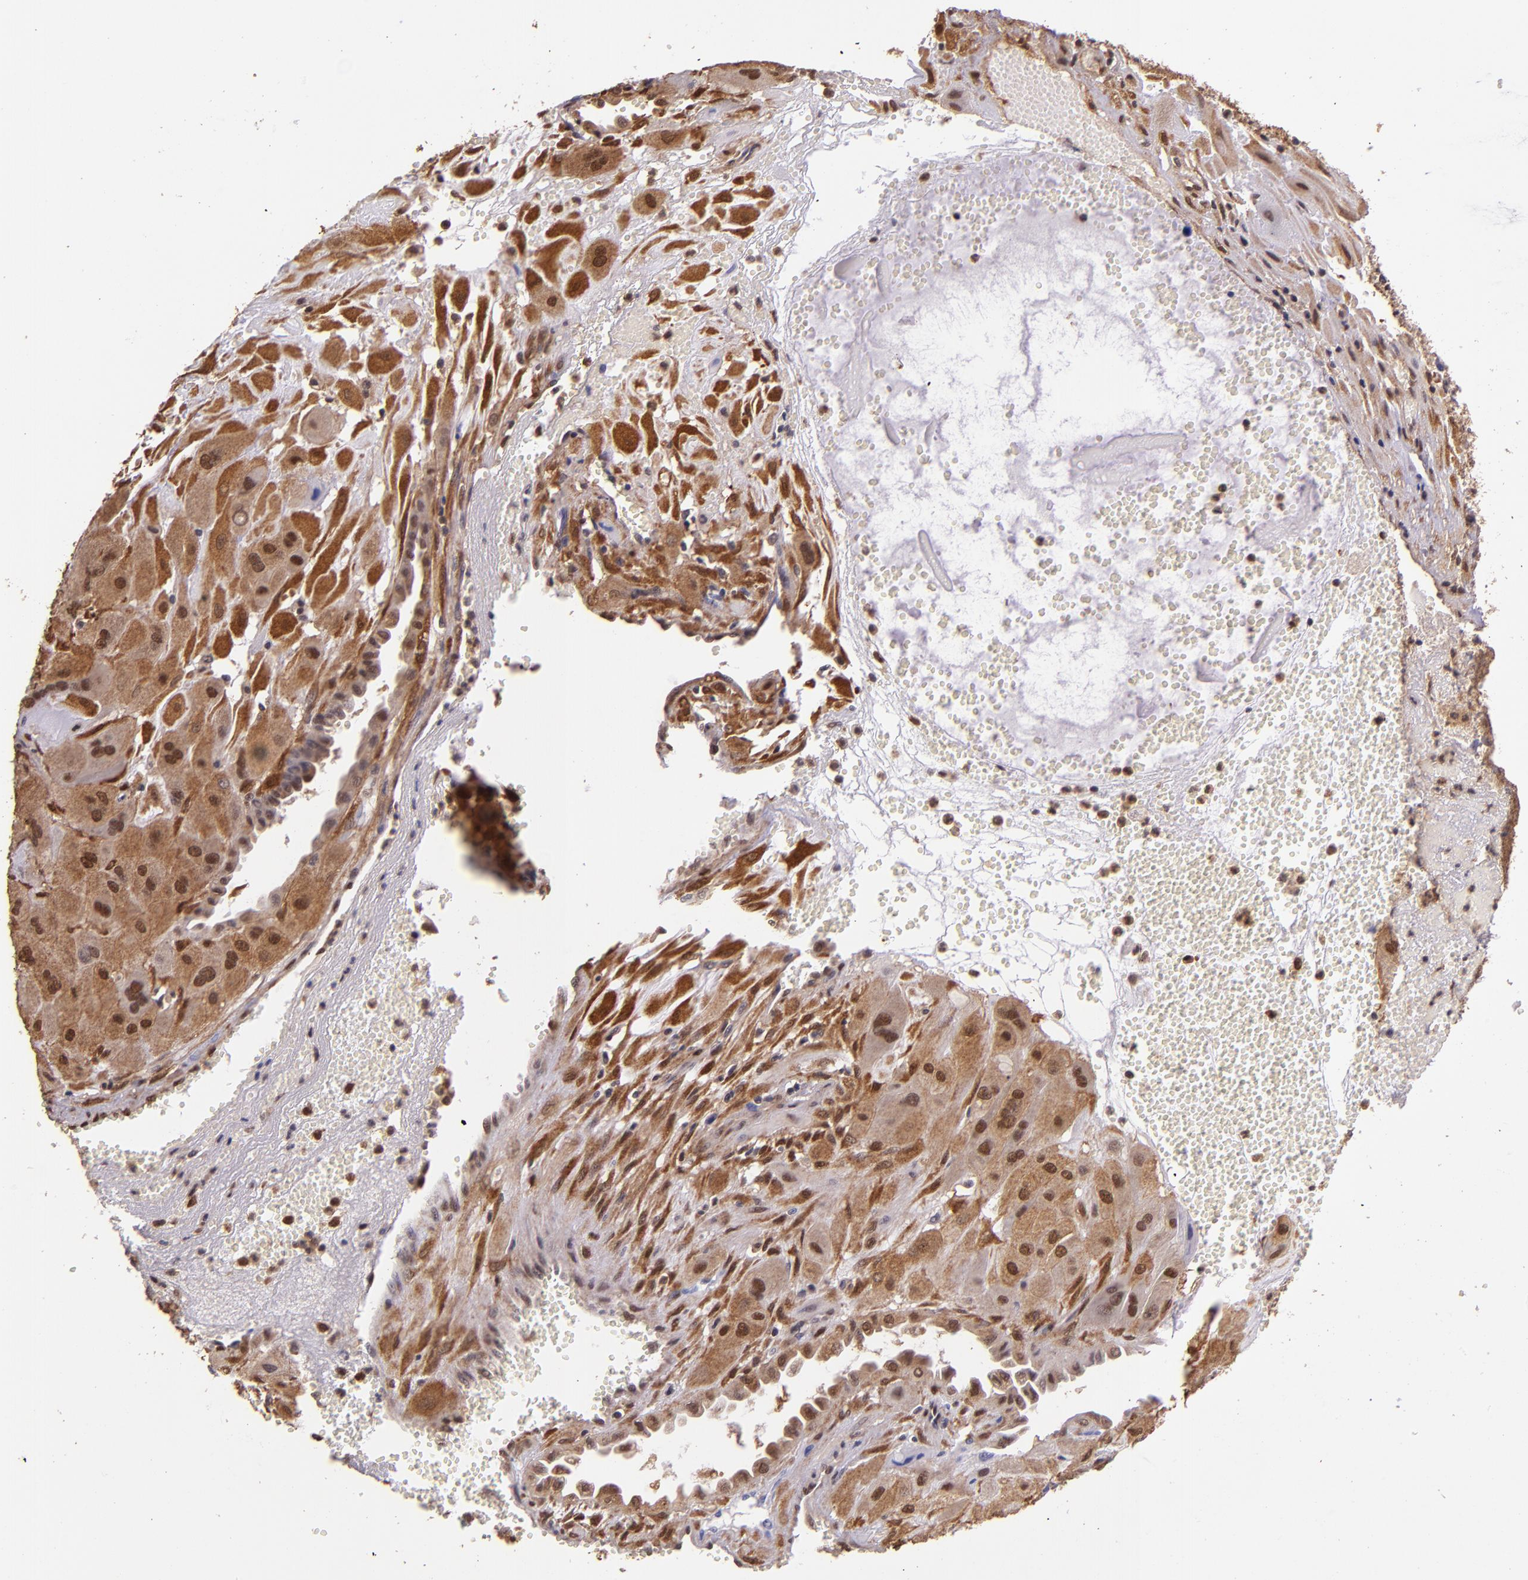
{"staining": {"intensity": "moderate", "quantity": ">75%", "location": "cytoplasmic/membranous,nuclear"}, "tissue": "cervical cancer", "cell_type": "Tumor cells", "image_type": "cancer", "snomed": [{"axis": "morphology", "description": "Squamous cell carcinoma, NOS"}, {"axis": "topography", "description": "Cervix"}], "caption": "Protein positivity by immunohistochemistry displays moderate cytoplasmic/membranous and nuclear staining in approximately >75% of tumor cells in cervical cancer.", "gene": "STAT6", "patient": {"sex": "female", "age": 34}}